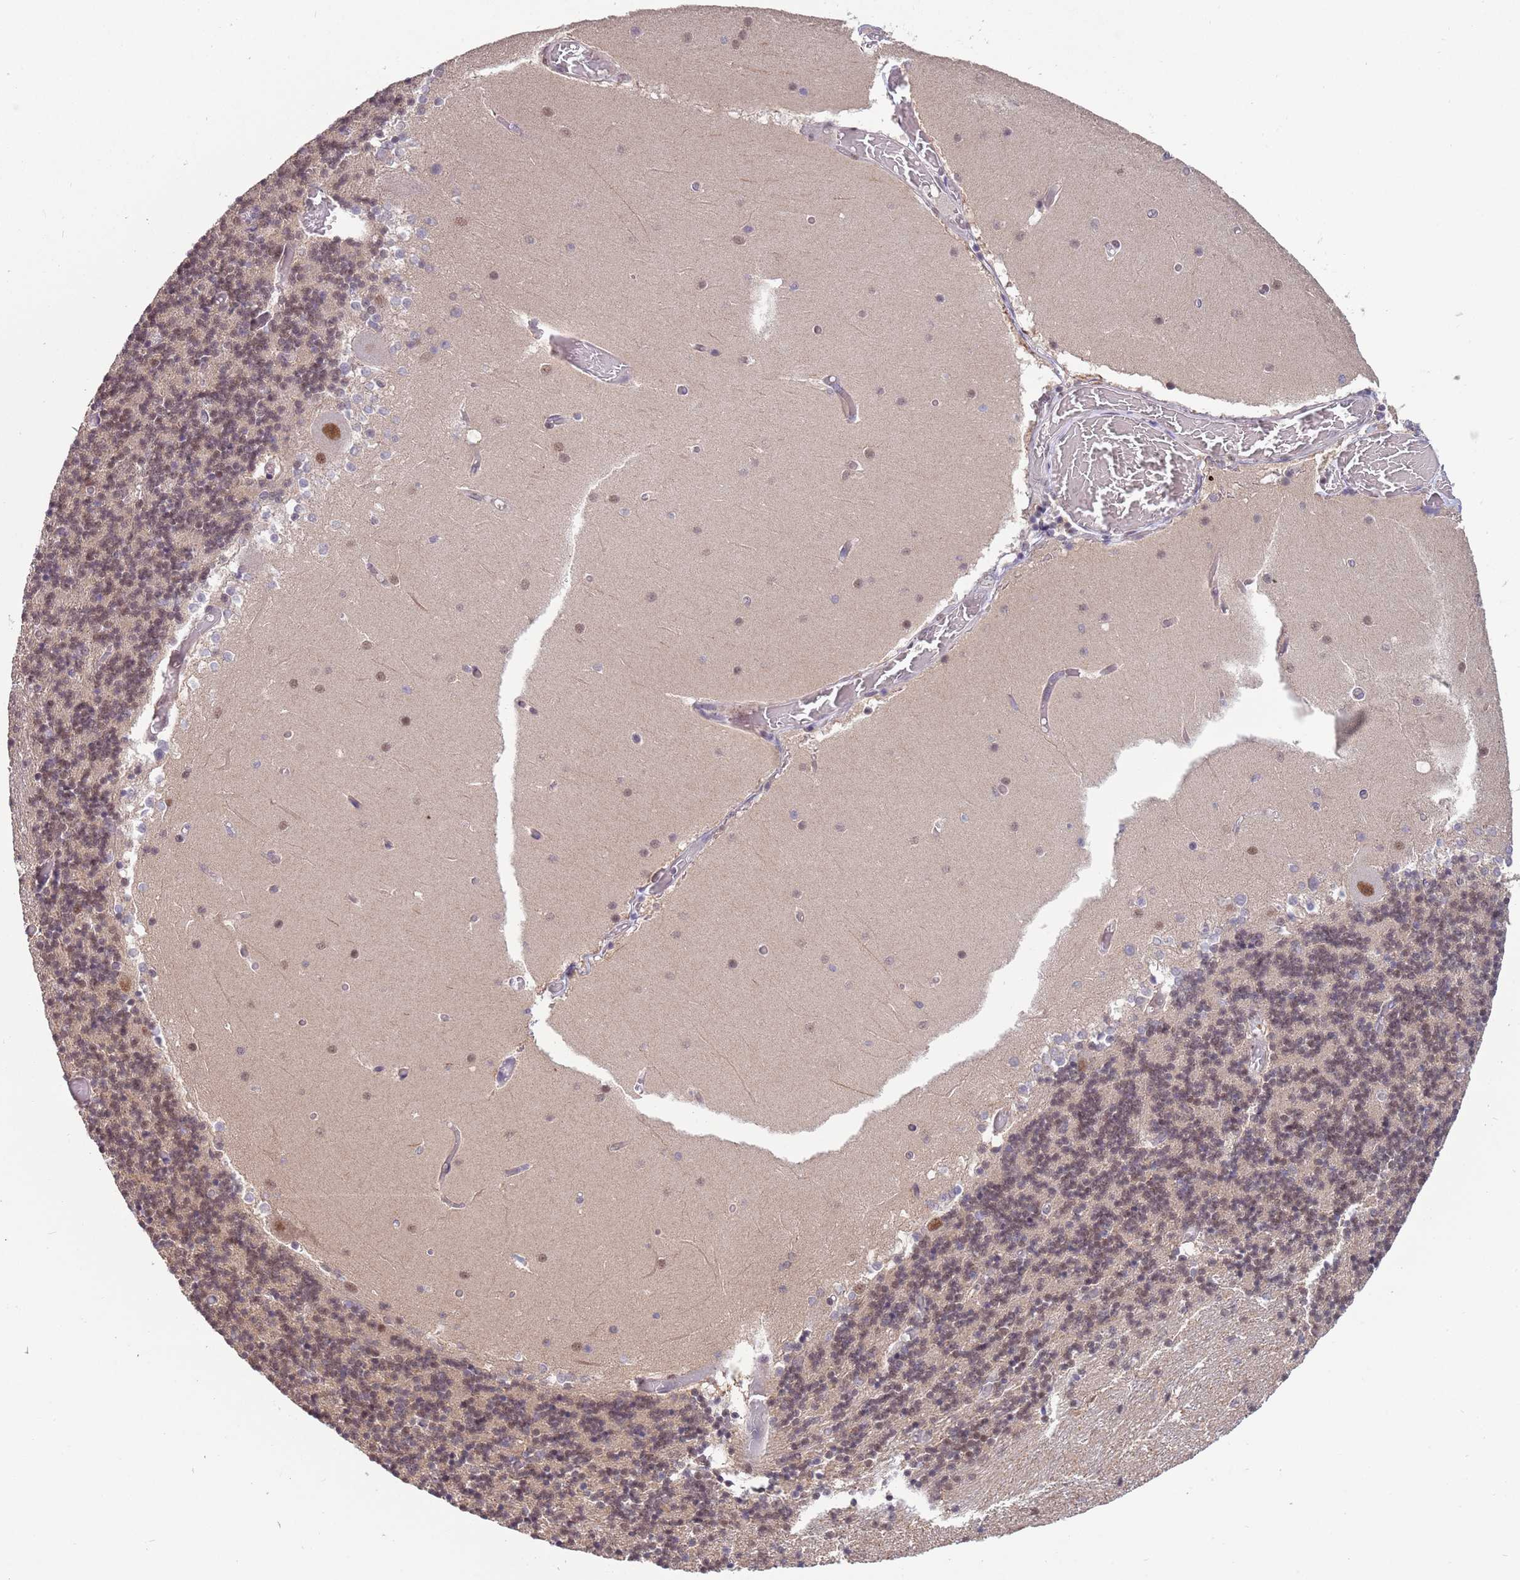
{"staining": {"intensity": "weak", "quantity": "25%-75%", "location": "cytoplasmic/membranous,nuclear"}, "tissue": "cerebellum", "cell_type": "Cells in granular layer", "image_type": "normal", "snomed": [{"axis": "morphology", "description": "Normal tissue, NOS"}, {"axis": "topography", "description": "Cerebellum"}], "caption": "A brown stain highlights weak cytoplasmic/membranous,nuclear positivity of a protein in cells in granular layer of normal cerebellum. (Stains: DAB in brown, nuclei in blue, Microscopy: brightfield microscopy at high magnification).", "gene": "ZBTB7A", "patient": {"sex": "female", "age": 28}}